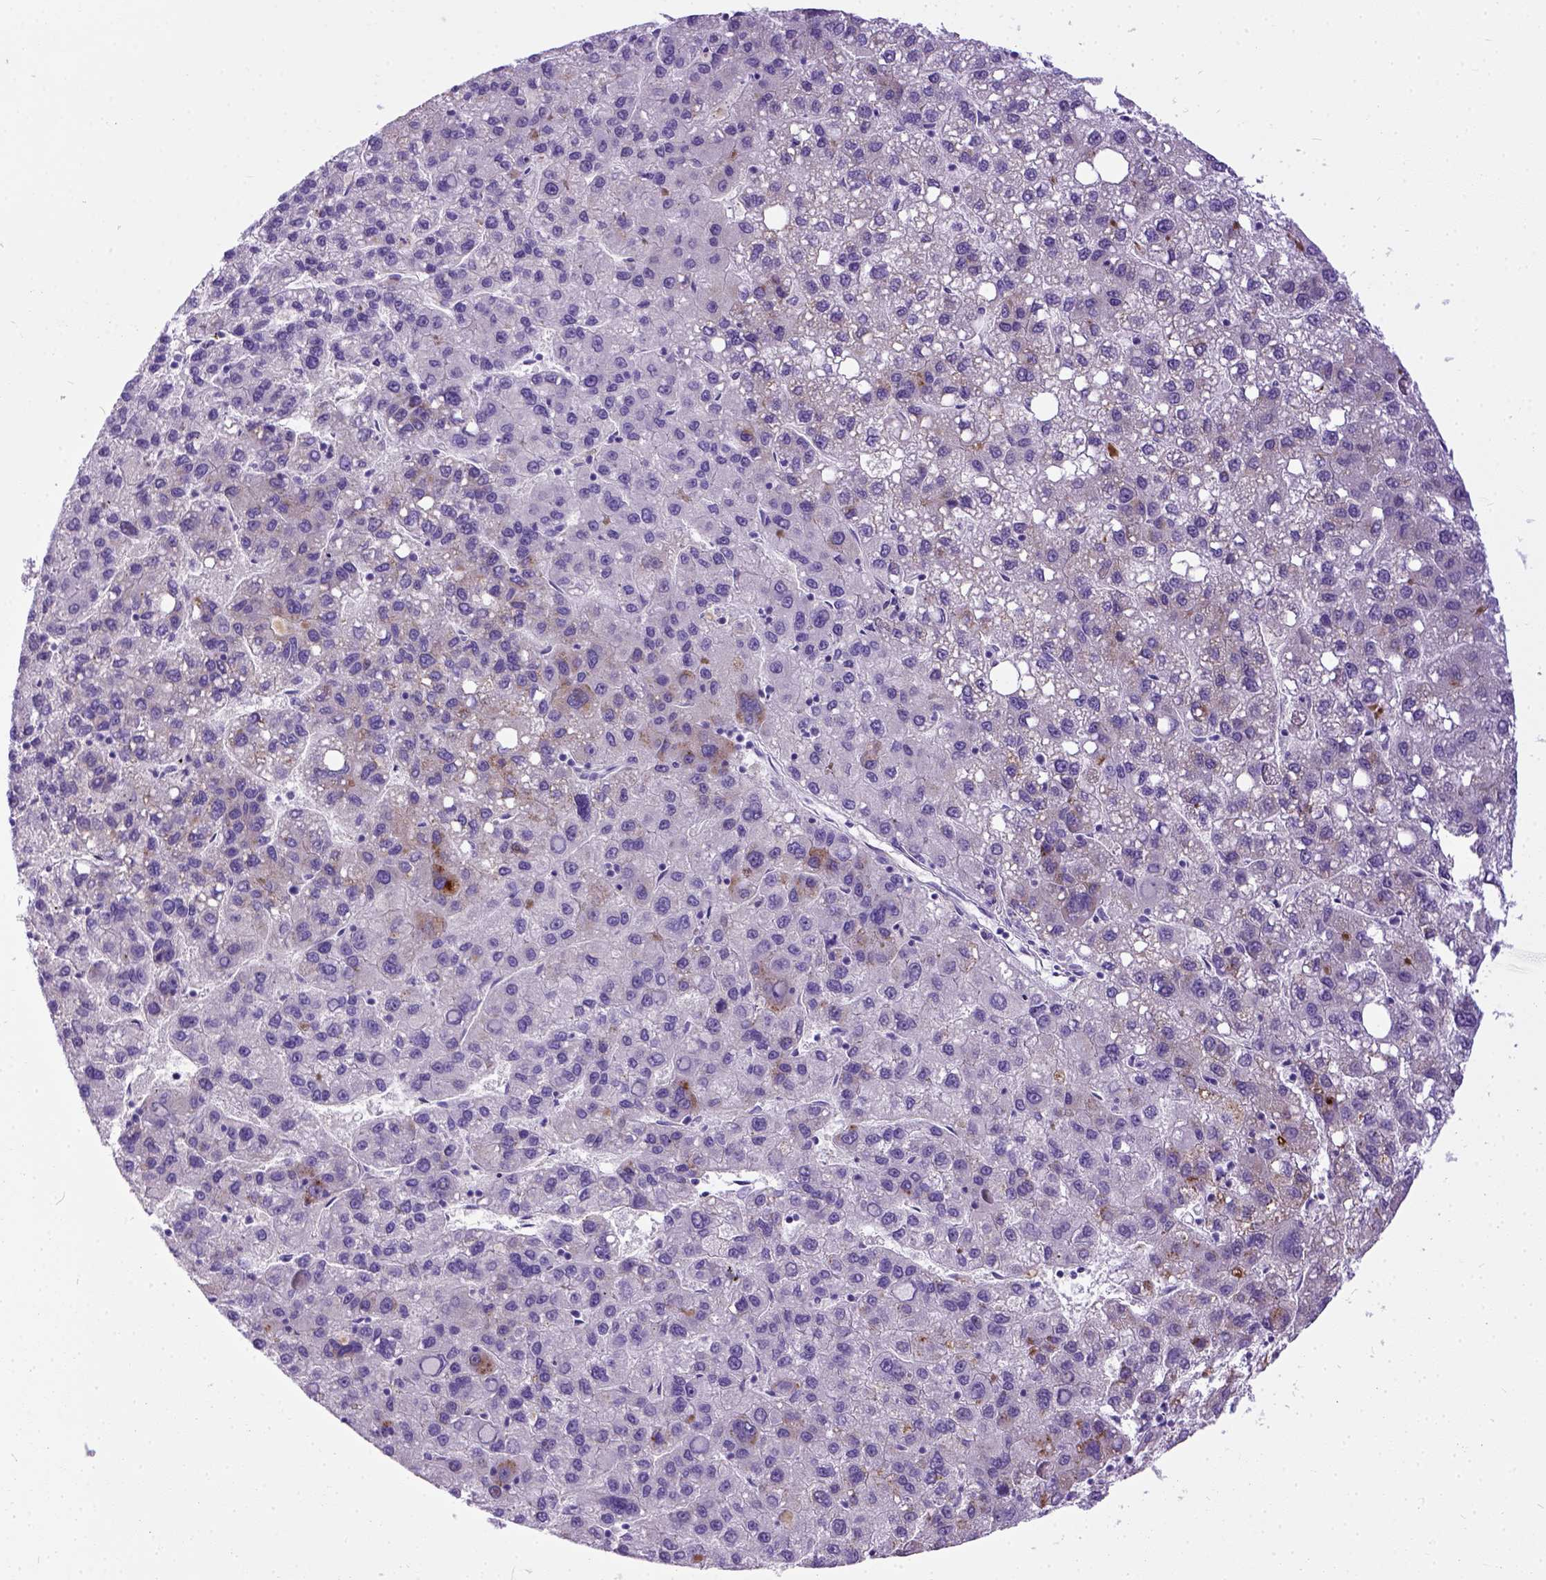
{"staining": {"intensity": "negative", "quantity": "none", "location": "none"}, "tissue": "liver cancer", "cell_type": "Tumor cells", "image_type": "cancer", "snomed": [{"axis": "morphology", "description": "Carcinoma, Hepatocellular, NOS"}, {"axis": "topography", "description": "Liver"}], "caption": "The micrograph displays no significant expression in tumor cells of liver hepatocellular carcinoma. Brightfield microscopy of immunohistochemistry (IHC) stained with DAB (brown) and hematoxylin (blue), captured at high magnification.", "gene": "IGF2", "patient": {"sex": "female", "age": 82}}